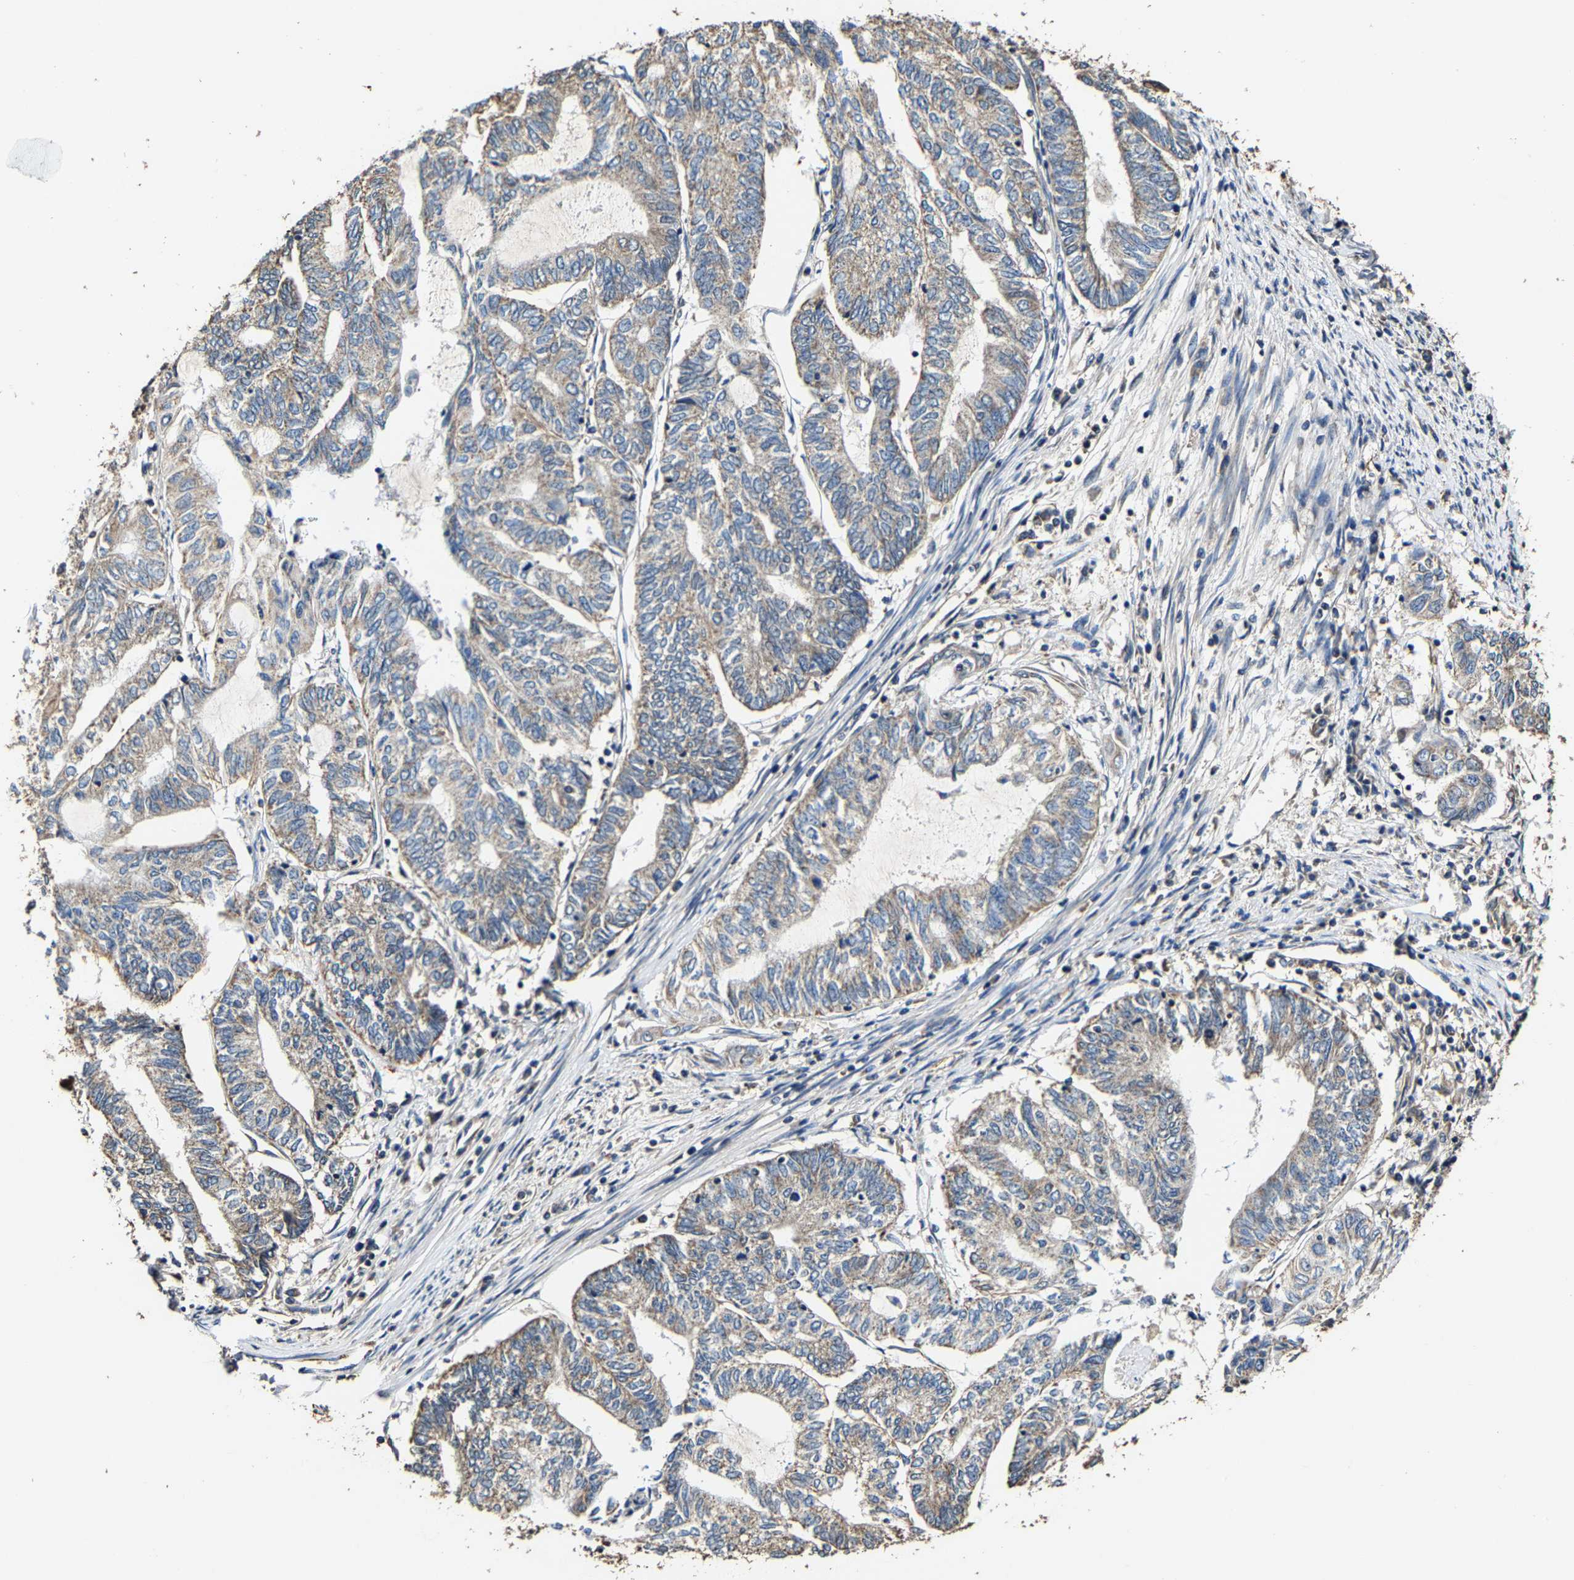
{"staining": {"intensity": "weak", "quantity": "25%-75%", "location": "cytoplasmic/membranous"}, "tissue": "endometrial cancer", "cell_type": "Tumor cells", "image_type": "cancer", "snomed": [{"axis": "morphology", "description": "Adenocarcinoma, NOS"}, {"axis": "topography", "description": "Uterus"}, {"axis": "topography", "description": "Endometrium"}], "caption": "A brown stain highlights weak cytoplasmic/membranous staining of a protein in human endometrial adenocarcinoma tumor cells.", "gene": "GFRA3", "patient": {"sex": "female", "age": 70}}